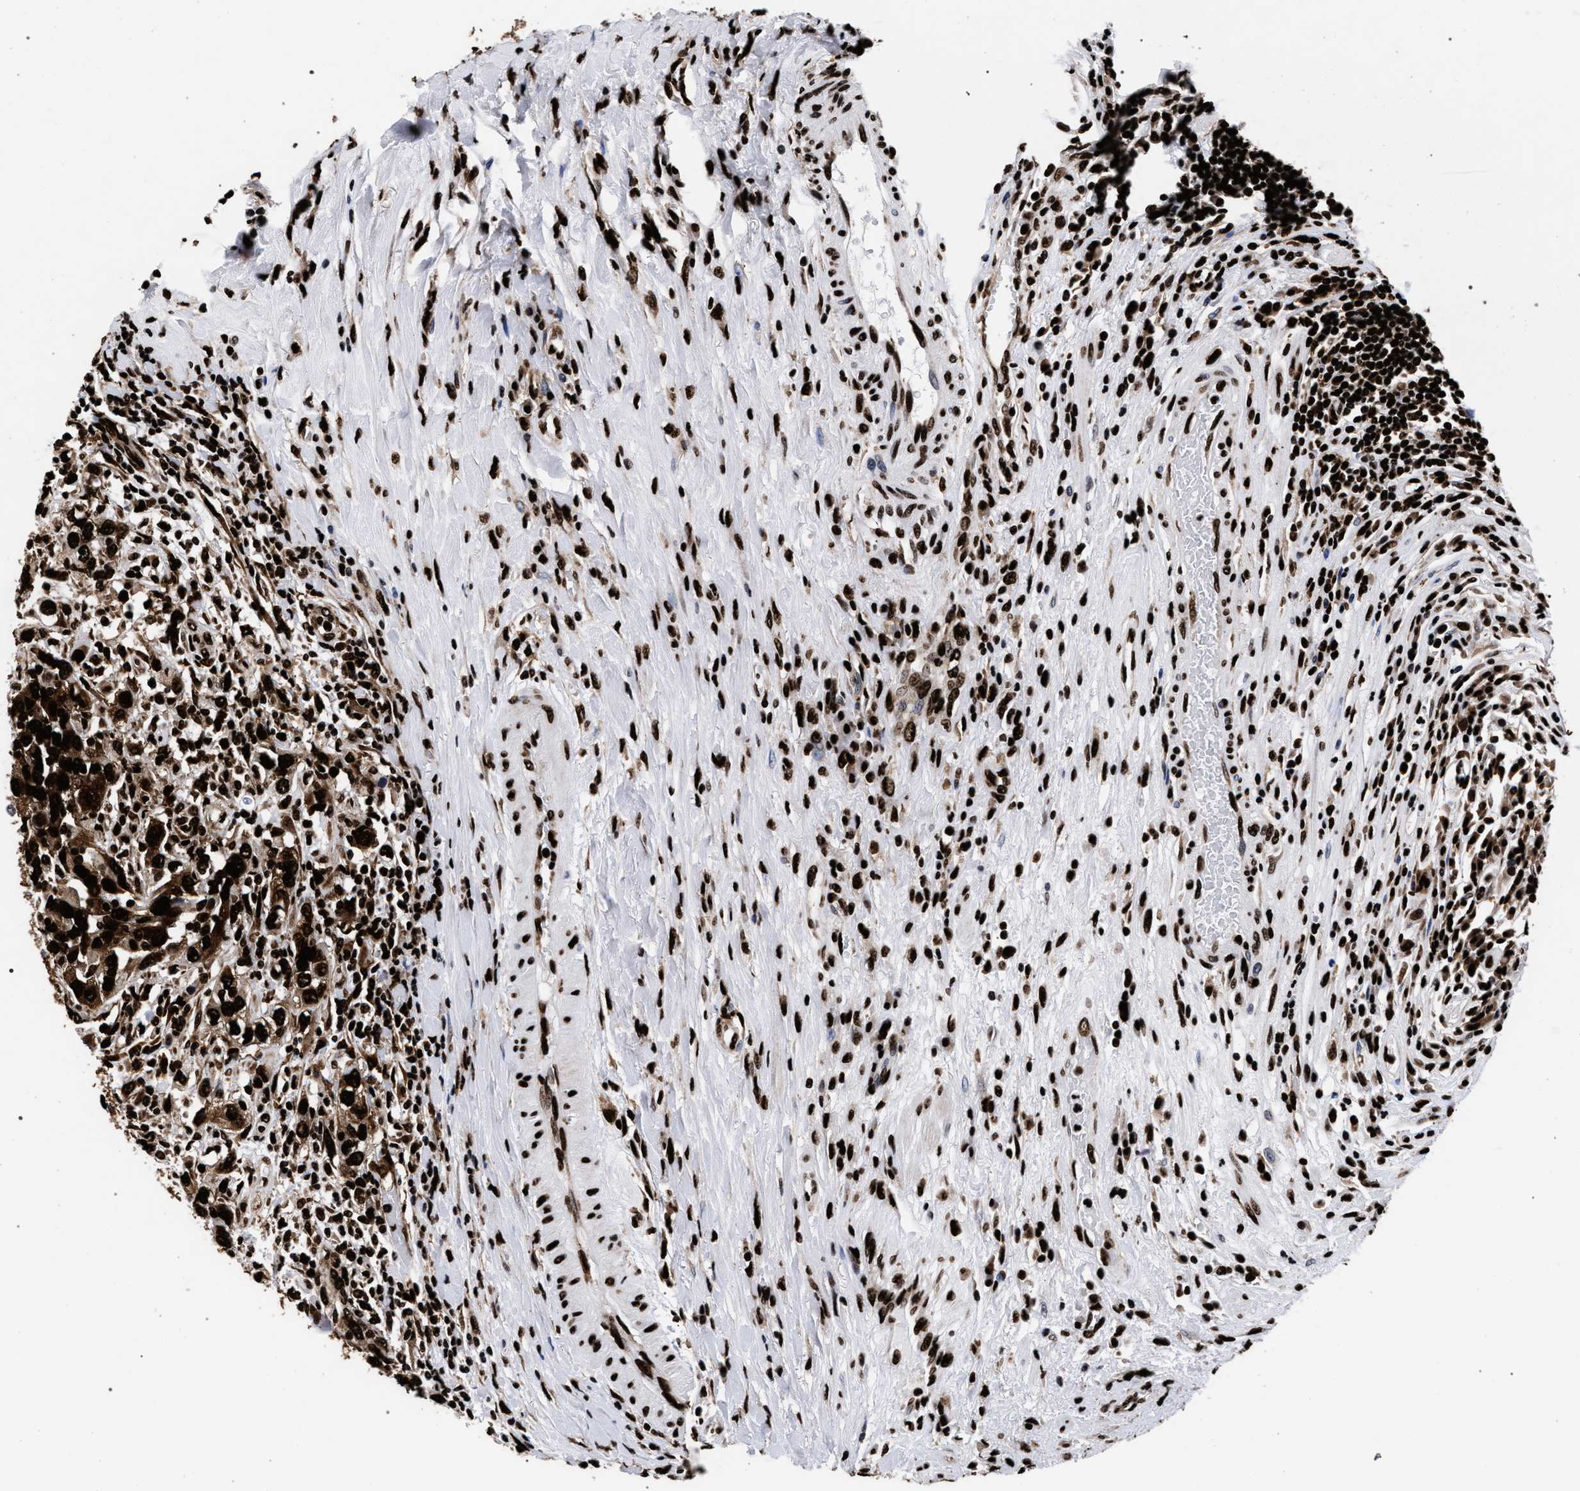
{"staining": {"intensity": "strong", "quantity": ">75%", "location": "cytoplasmic/membranous,nuclear"}, "tissue": "urothelial cancer", "cell_type": "Tumor cells", "image_type": "cancer", "snomed": [{"axis": "morphology", "description": "Urothelial carcinoma, High grade"}, {"axis": "topography", "description": "Urinary bladder"}], "caption": "Urothelial carcinoma (high-grade) stained with a protein marker demonstrates strong staining in tumor cells.", "gene": "HNRNPA1", "patient": {"sex": "female", "age": 80}}